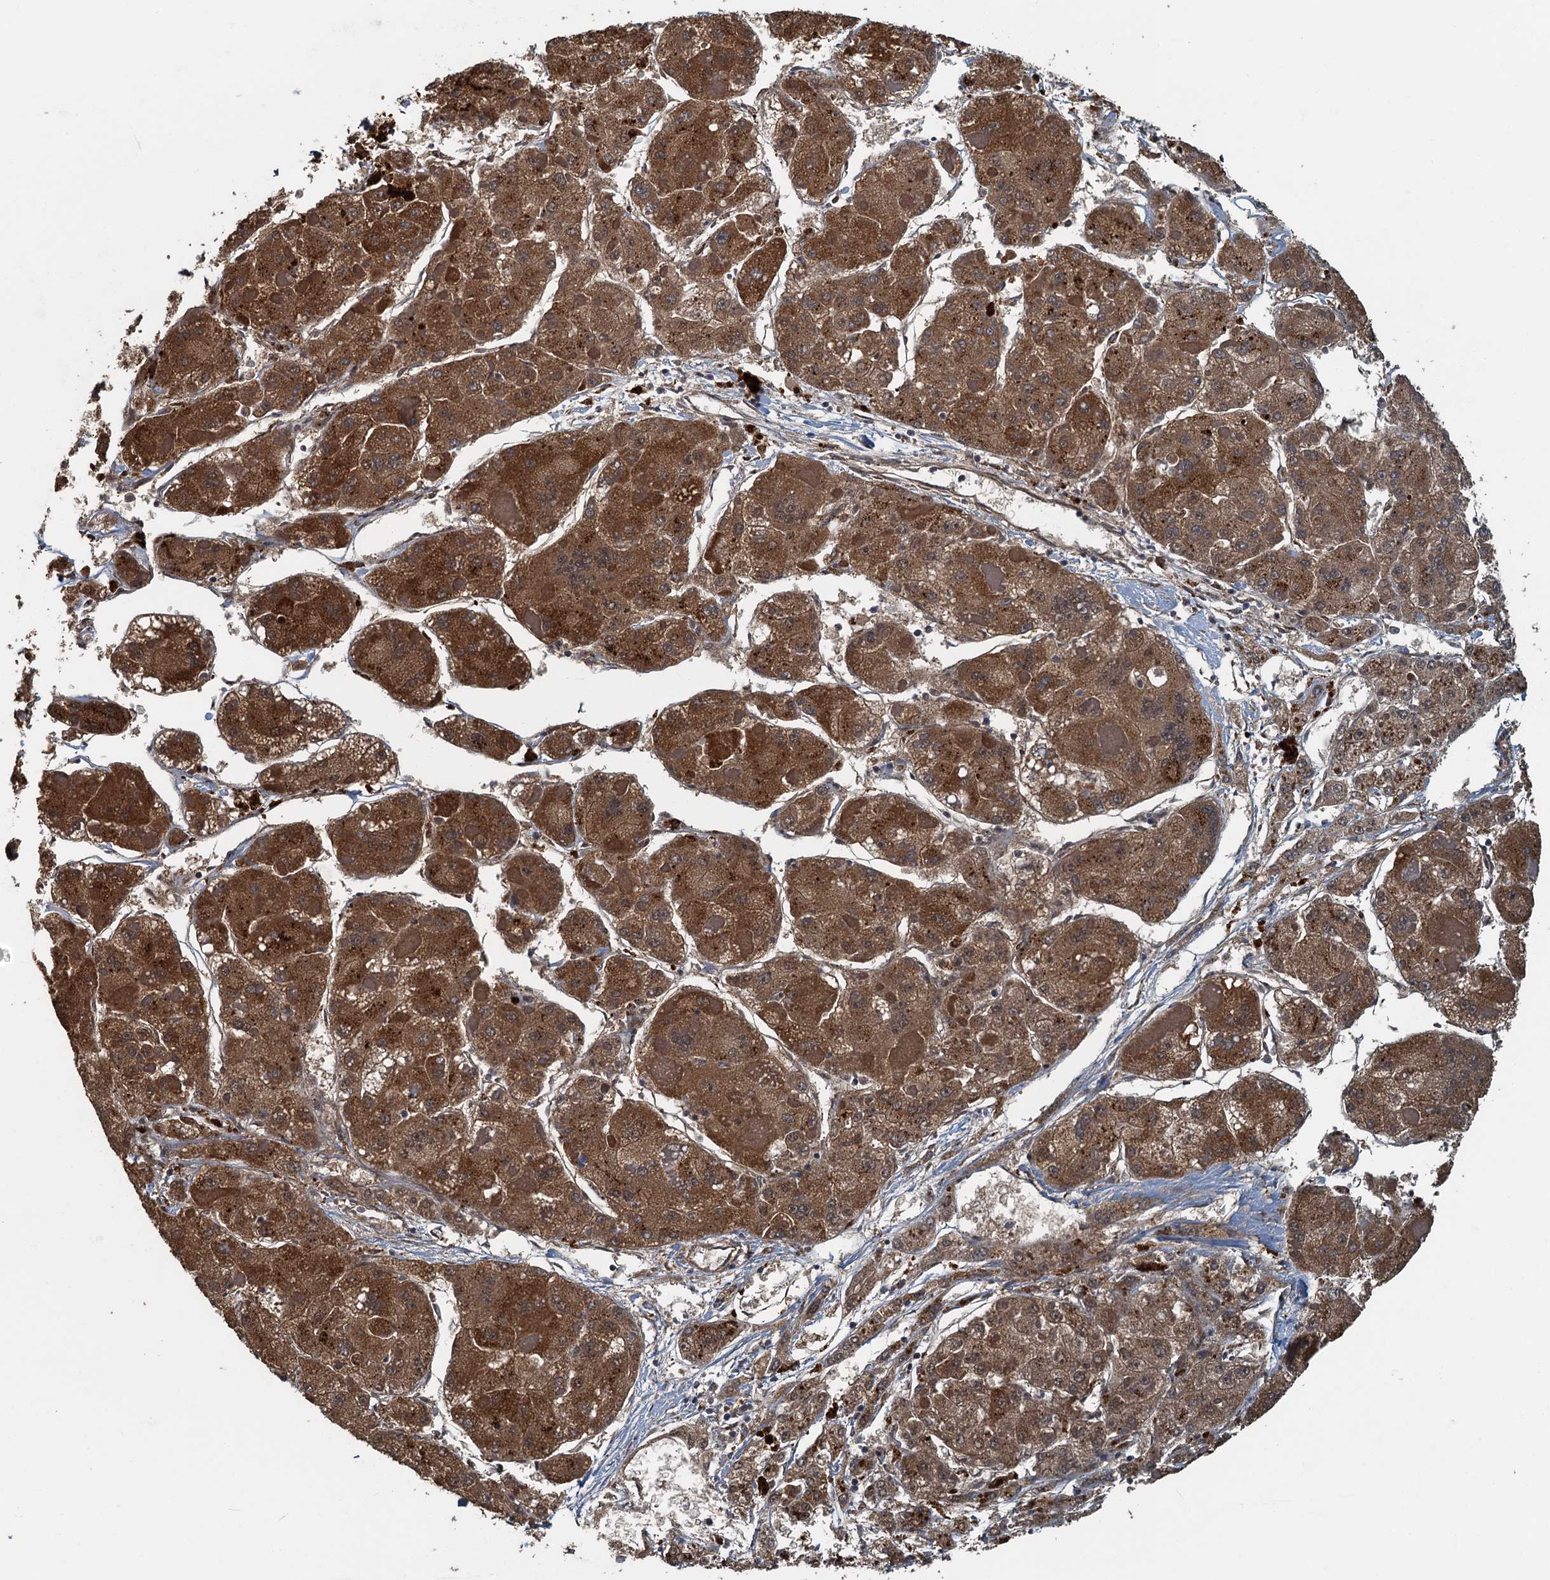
{"staining": {"intensity": "strong", "quantity": ">75%", "location": "cytoplasmic/membranous"}, "tissue": "liver cancer", "cell_type": "Tumor cells", "image_type": "cancer", "snomed": [{"axis": "morphology", "description": "Carcinoma, Hepatocellular, NOS"}, {"axis": "topography", "description": "Liver"}], "caption": "Liver cancer stained for a protein (brown) demonstrates strong cytoplasmic/membranous positive expression in approximately >75% of tumor cells.", "gene": "AGRN", "patient": {"sex": "female", "age": 73}}